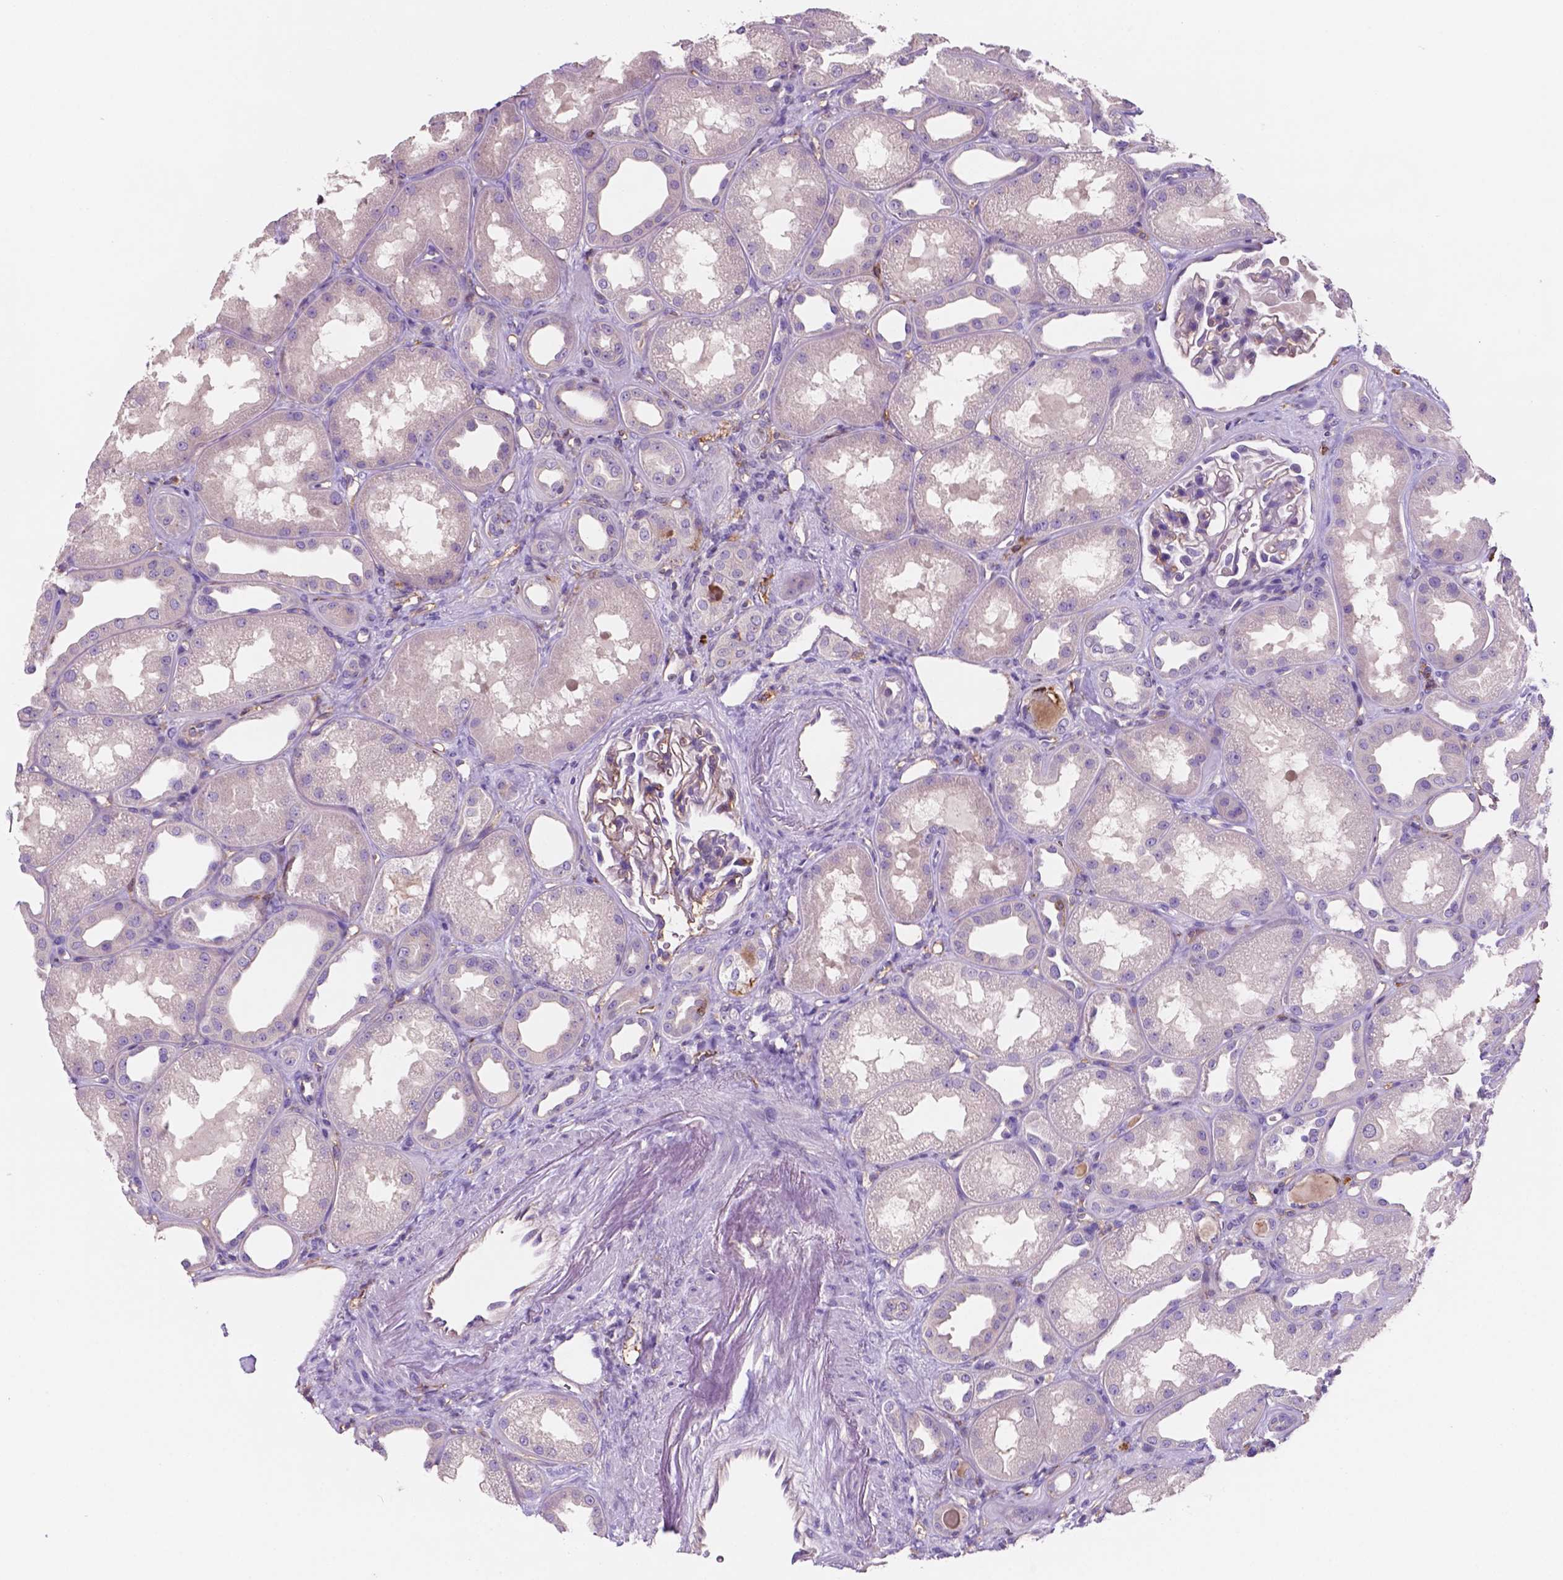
{"staining": {"intensity": "negative", "quantity": "none", "location": "none"}, "tissue": "kidney", "cell_type": "Cells in glomeruli", "image_type": "normal", "snomed": [{"axis": "morphology", "description": "Normal tissue, NOS"}, {"axis": "topography", "description": "Kidney"}], "caption": "An immunohistochemistry image of unremarkable kidney is shown. There is no staining in cells in glomeruli of kidney. (Brightfield microscopy of DAB immunohistochemistry at high magnification).", "gene": "MKRN2OS", "patient": {"sex": "male", "age": 61}}